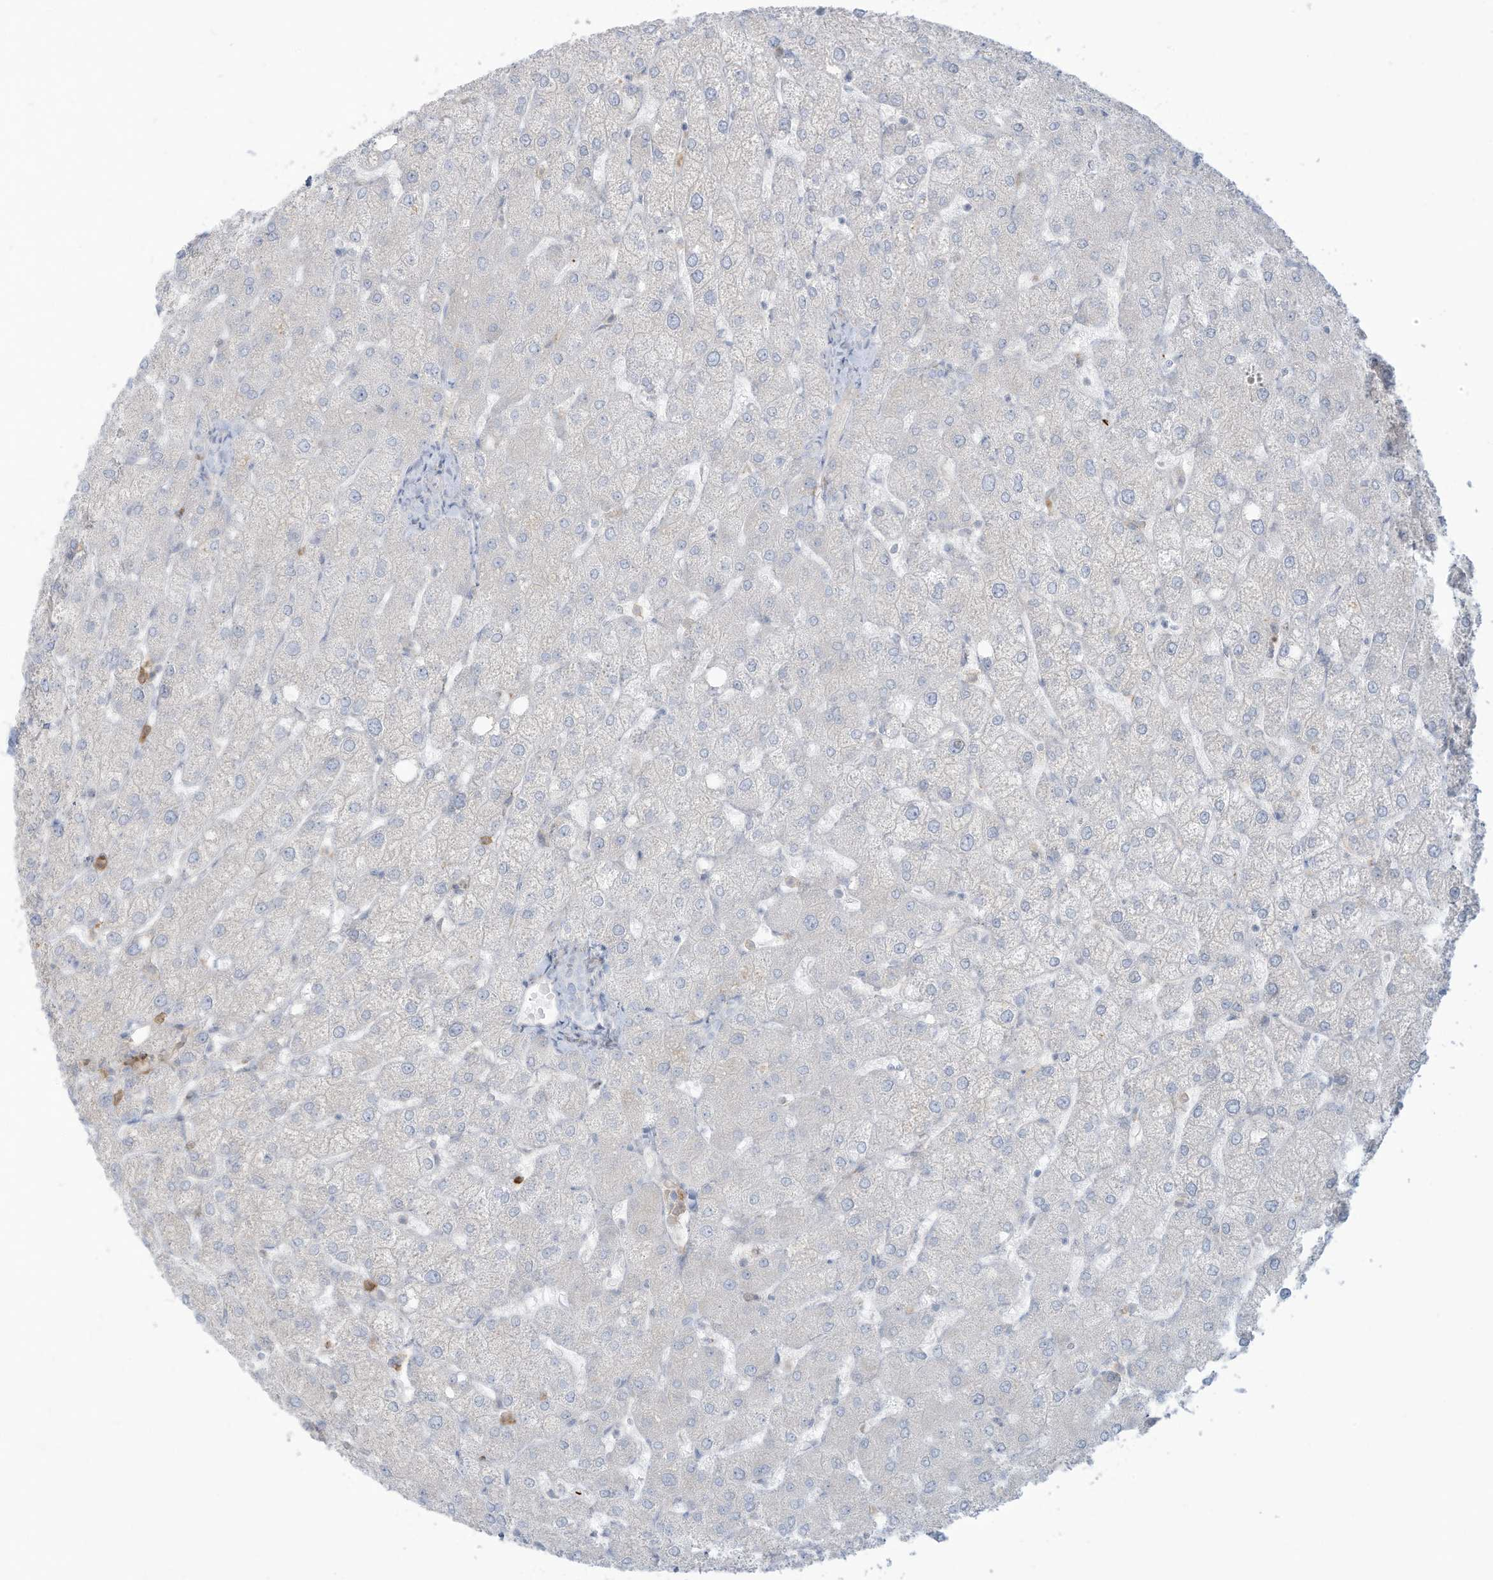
{"staining": {"intensity": "negative", "quantity": "none", "location": "none"}, "tissue": "liver", "cell_type": "Cholangiocytes", "image_type": "normal", "snomed": [{"axis": "morphology", "description": "Normal tissue, NOS"}, {"axis": "topography", "description": "Liver"}], "caption": "Immunohistochemistry photomicrograph of benign liver: liver stained with DAB displays no significant protein staining in cholangiocytes. (IHC, brightfield microscopy, high magnification).", "gene": "NOTO", "patient": {"sex": "female", "age": 54}}